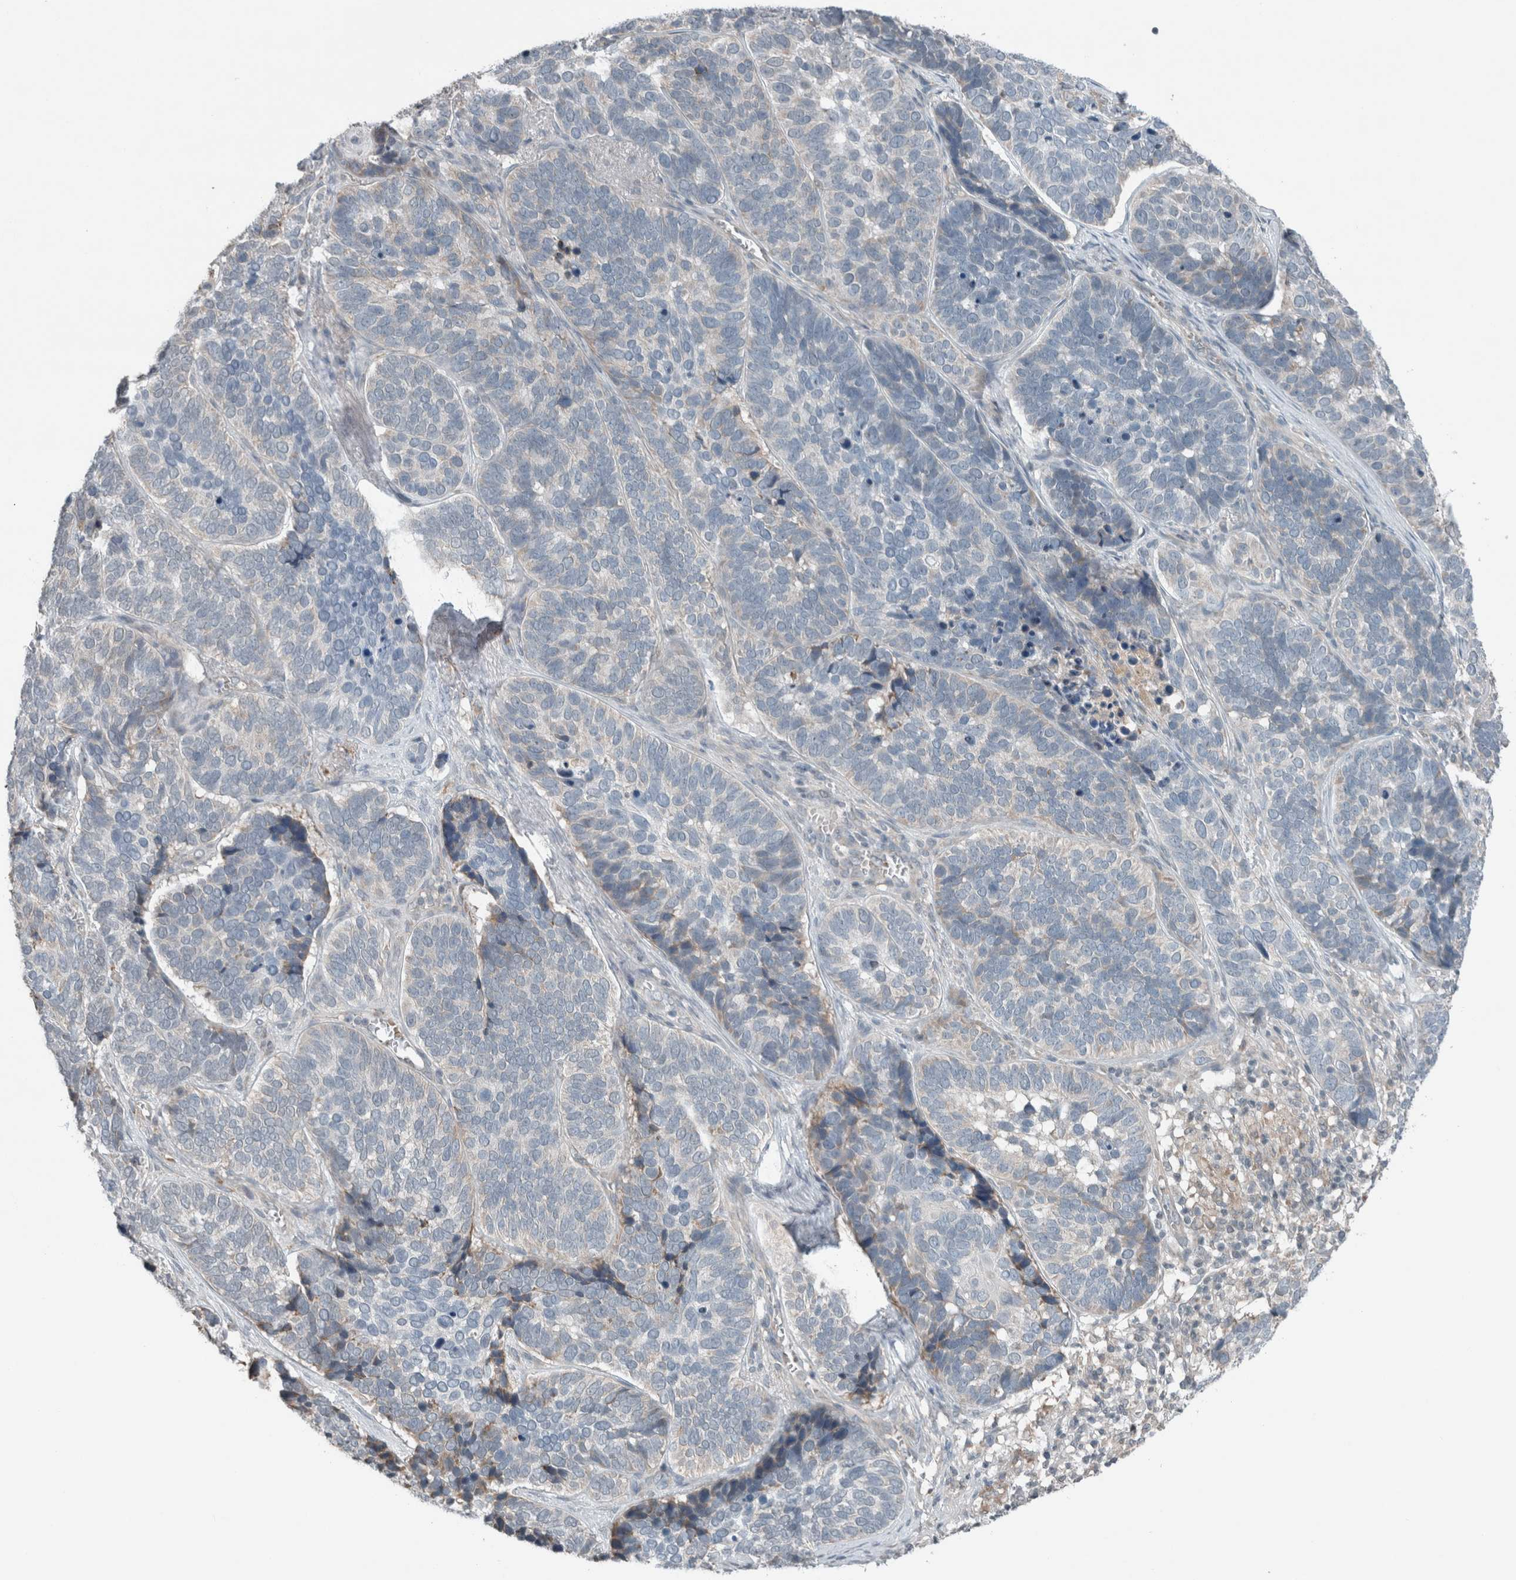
{"staining": {"intensity": "weak", "quantity": "<25%", "location": "cytoplasmic/membranous"}, "tissue": "skin cancer", "cell_type": "Tumor cells", "image_type": "cancer", "snomed": [{"axis": "morphology", "description": "Basal cell carcinoma"}, {"axis": "topography", "description": "Skin"}], "caption": "Immunohistochemistry (IHC) photomicrograph of neoplastic tissue: human skin cancer stained with DAB reveals no significant protein expression in tumor cells. (Stains: DAB immunohistochemistry with hematoxylin counter stain, Microscopy: brightfield microscopy at high magnification).", "gene": "JADE2", "patient": {"sex": "male", "age": 62}}